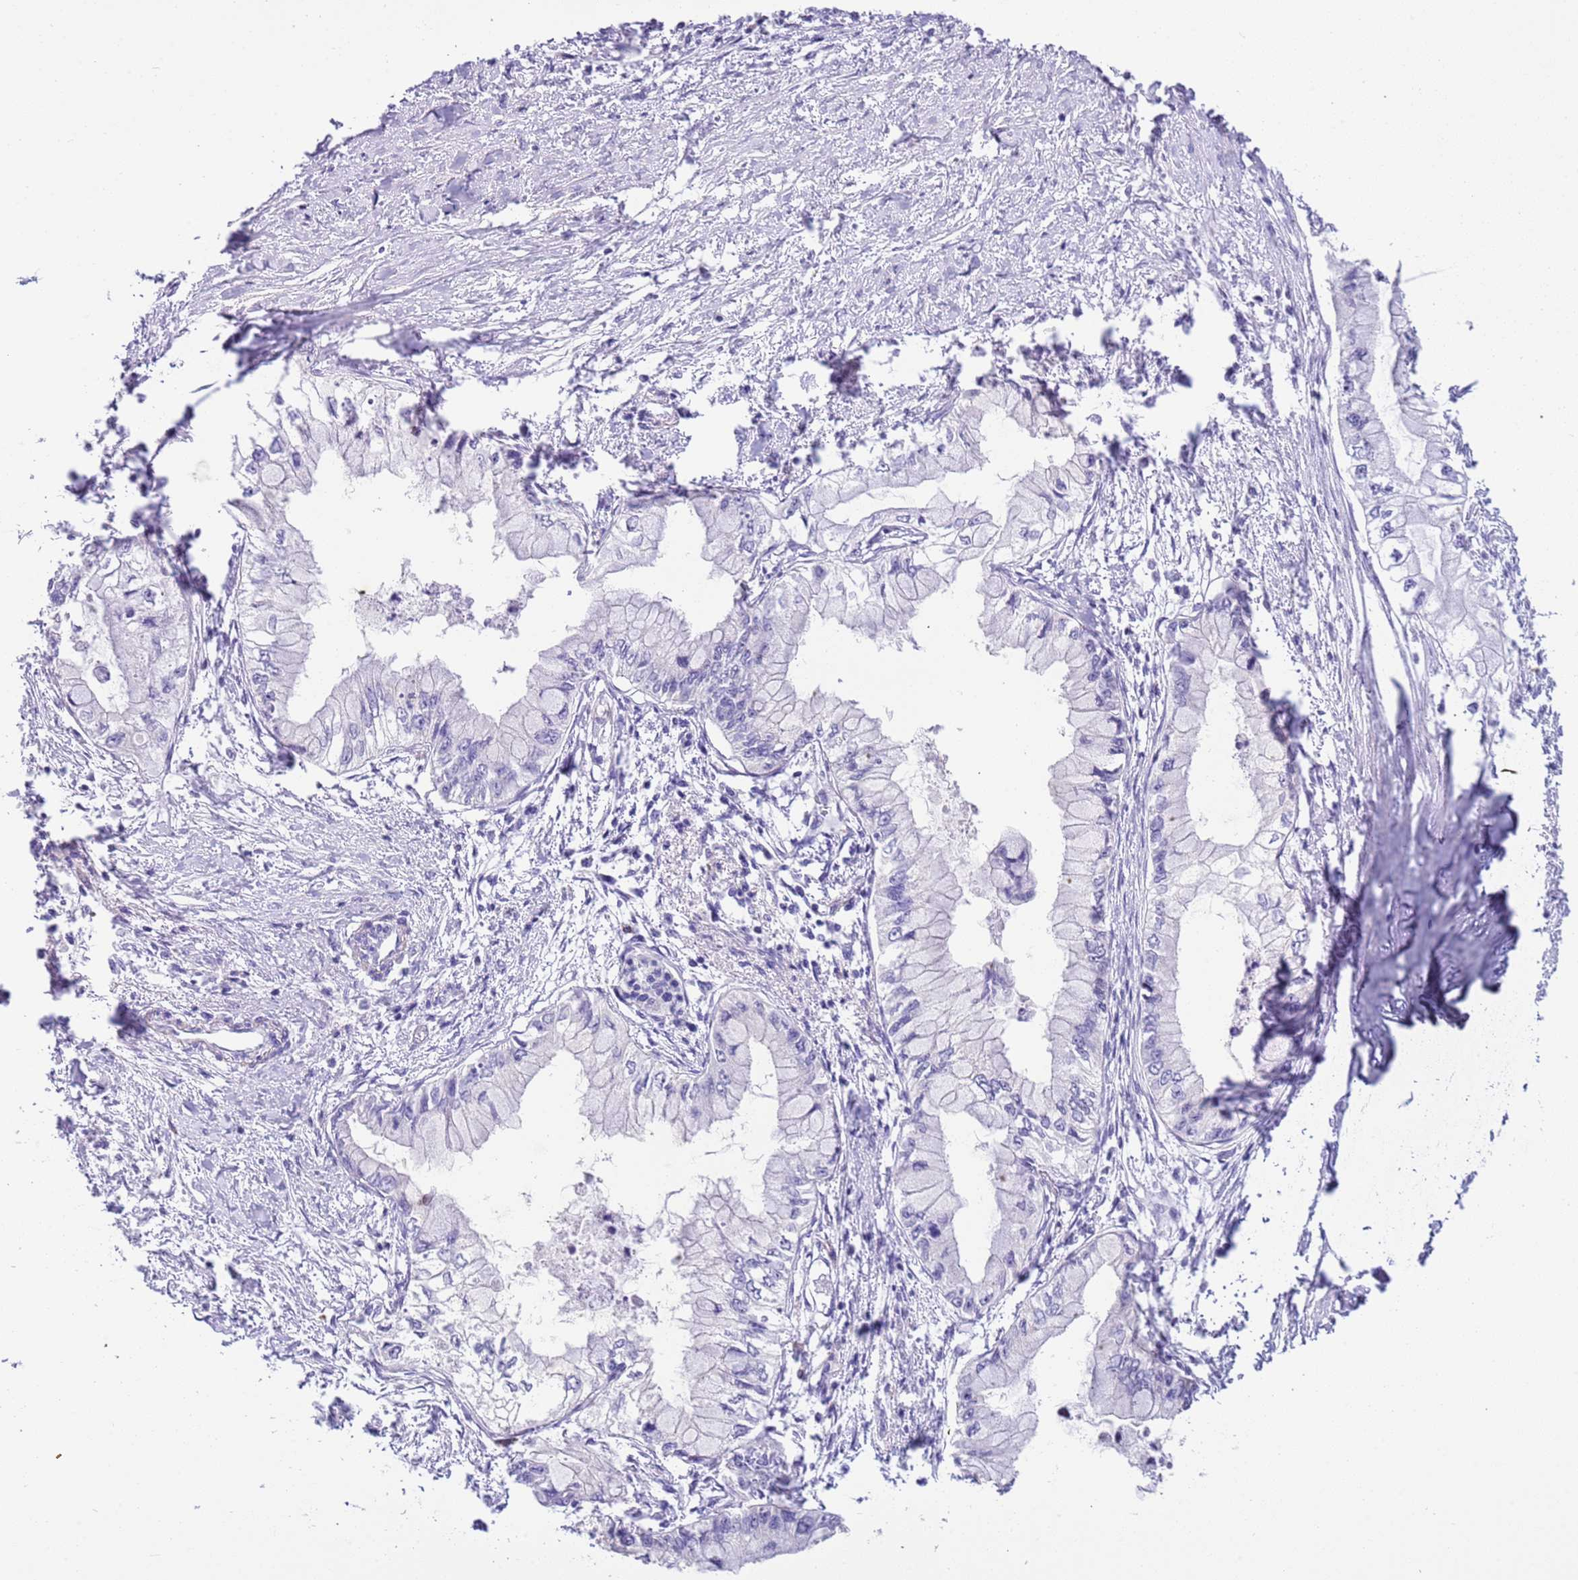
{"staining": {"intensity": "negative", "quantity": "none", "location": "none"}, "tissue": "pancreatic cancer", "cell_type": "Tumor cells", "image_type": "cancer", "snomed": [{"axis": "morphology", "description": "Adenocarcinoma, NOS"}, {"axis": "topography", "description": "Pancreas"}], "caption": "Human pancreatic adenocarcinoma stained for a protein using immunohistochemistry (IHC) exhibits no staining in tumor cells.", "gene": "PCGF2", "patient": {"sex": "male", "age": 48}}